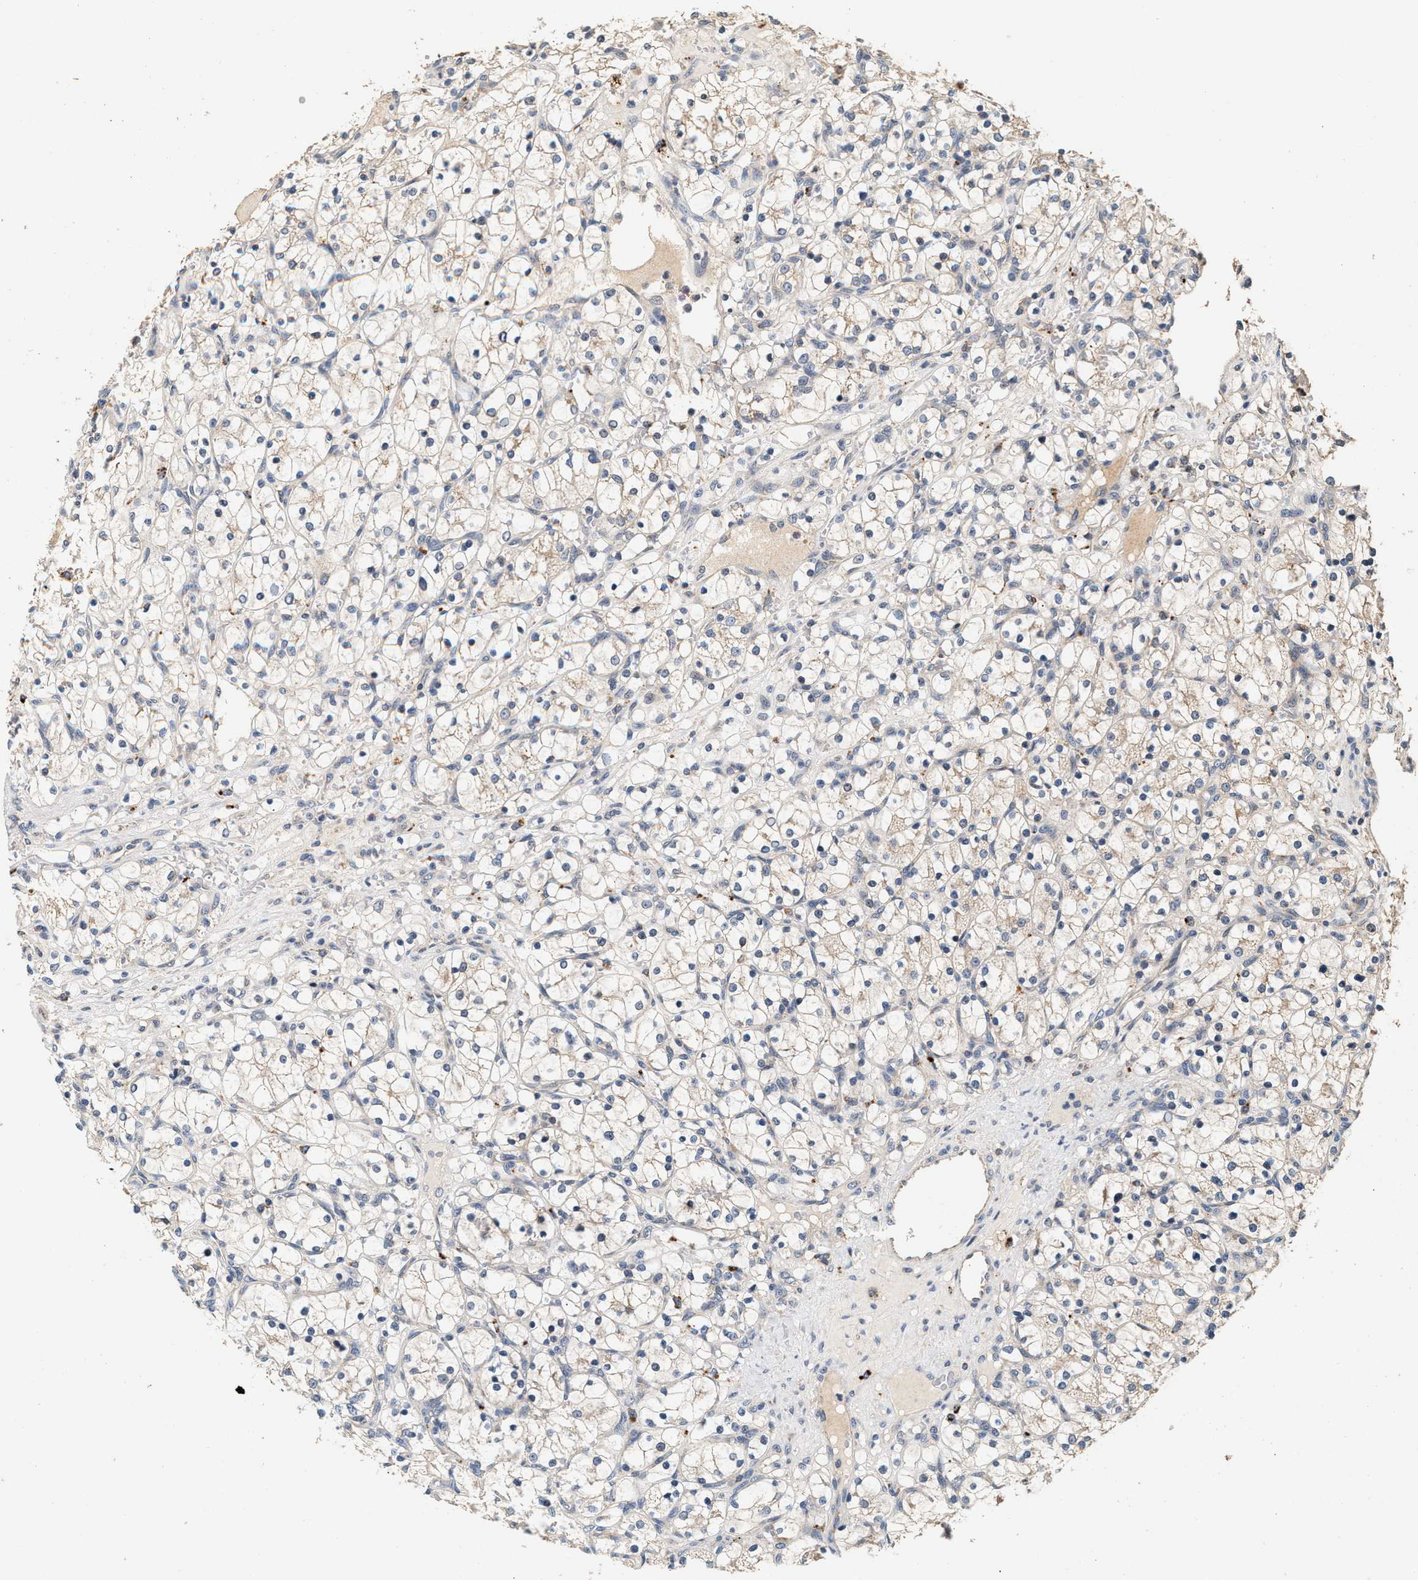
{"staining": {"intensity": "negative", "quantity": "none", "location": "none"}, "tissue": "renal cancer", "cell_type": "Tumor cells", "image_type": "cancer", "snomed": [{"axis": "morphology", "description": "Adenocarcinoma, NOS"}, {"axis": "topography", "description": "Kidney"}], "caption": "The photomicrograph demonstrates no significant expression in tumor cells of adenocarcinoma (renal).", "gene": "PTGR3", "patient": {"sex": "female", "age": 69}}